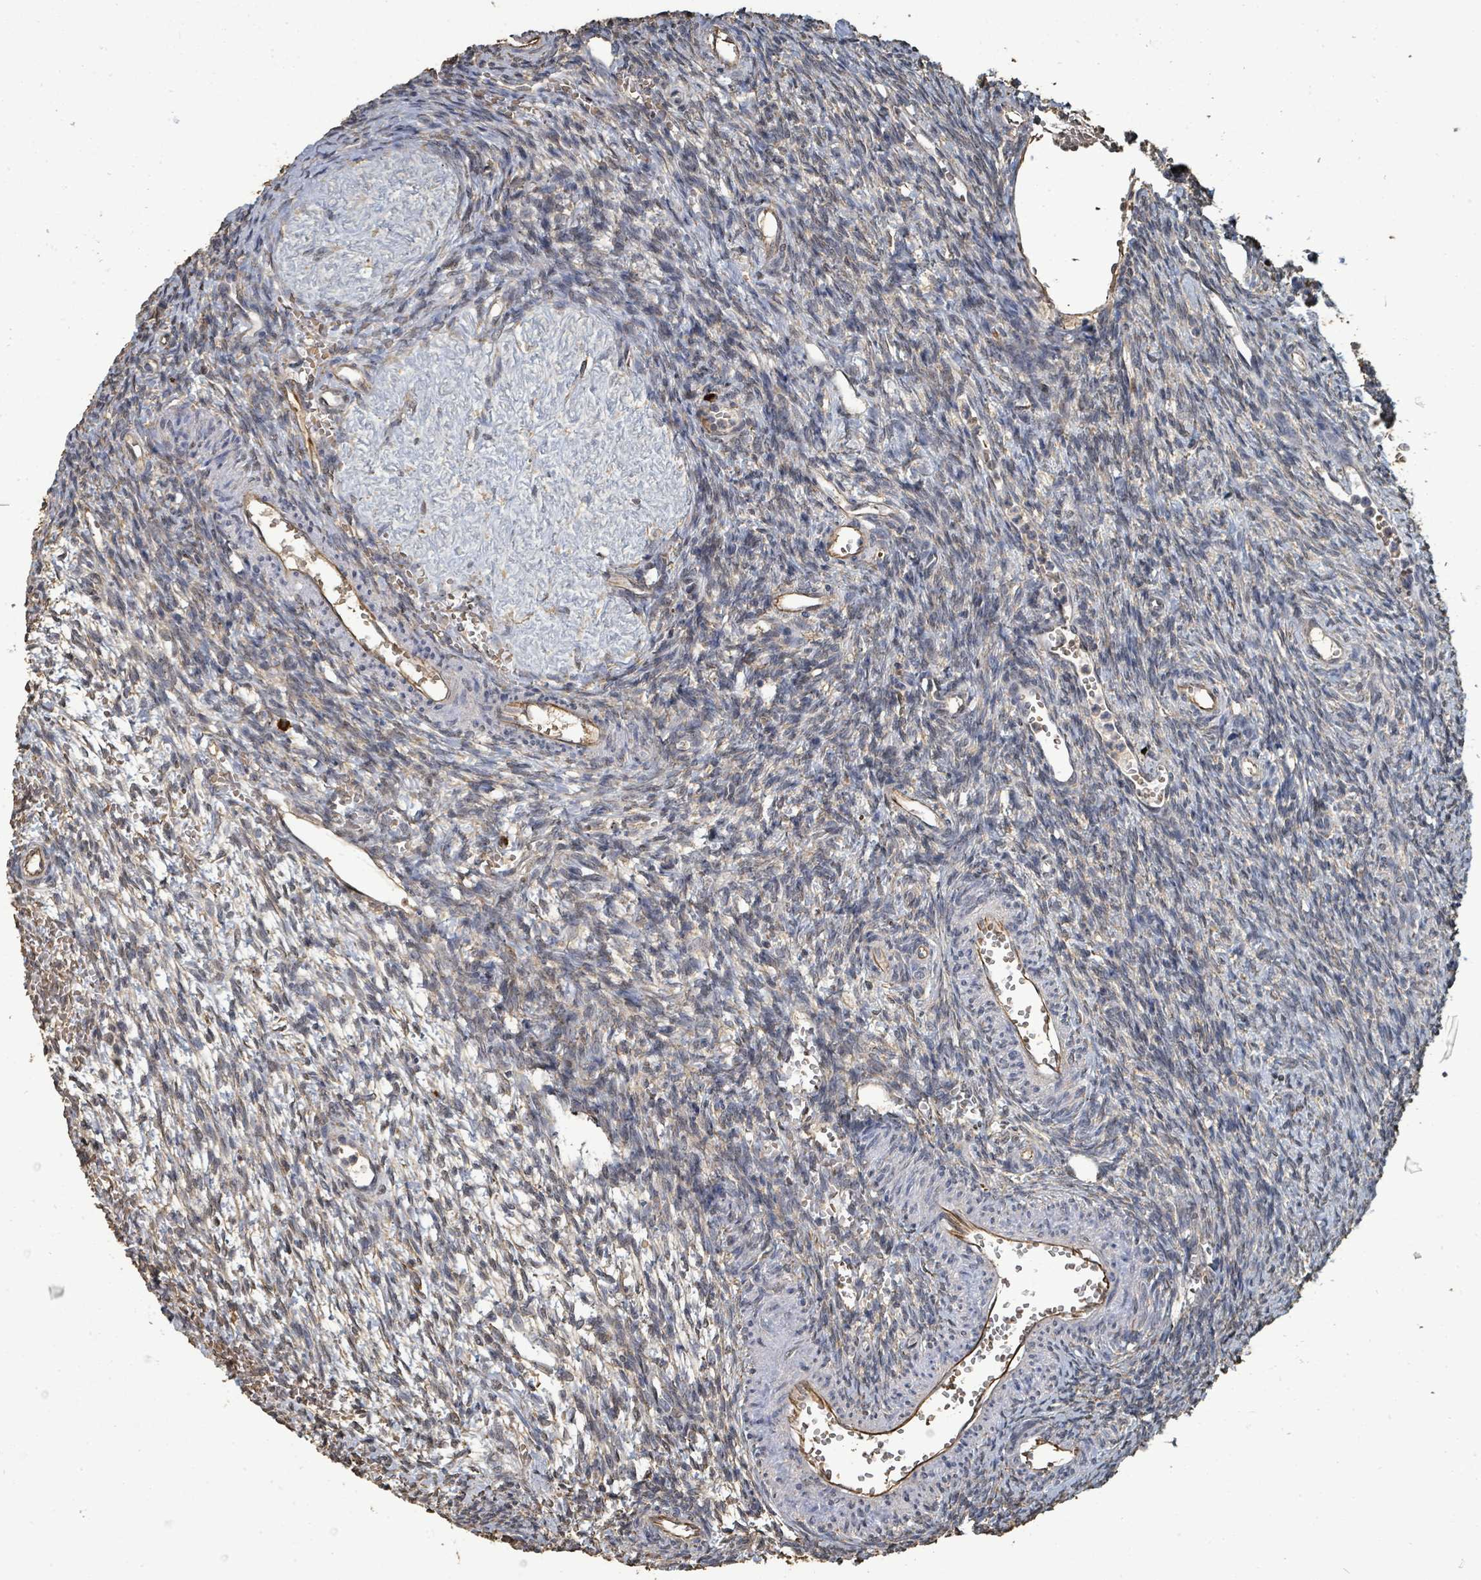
{"staining": {"intensity": "weak", "quantity": "<25%", "location": "cytoplasmic/membranous"}, "tissue": "ovary", "cell_type": "Ovarian stroma cells", "image_type": "normal", "snomed": [{"axis": "morphology", "description": "Normal tissue, NOS"}, {"axis": "topography", "description": "Ovary"}], "caption": "Photomicrograph shows no protein expression in ovarian stroma cells of unremarkable ovary. Nuclei are stained in blue.", "gene": "C6orf52", "patient": {"sex": "female", "age": 39}}